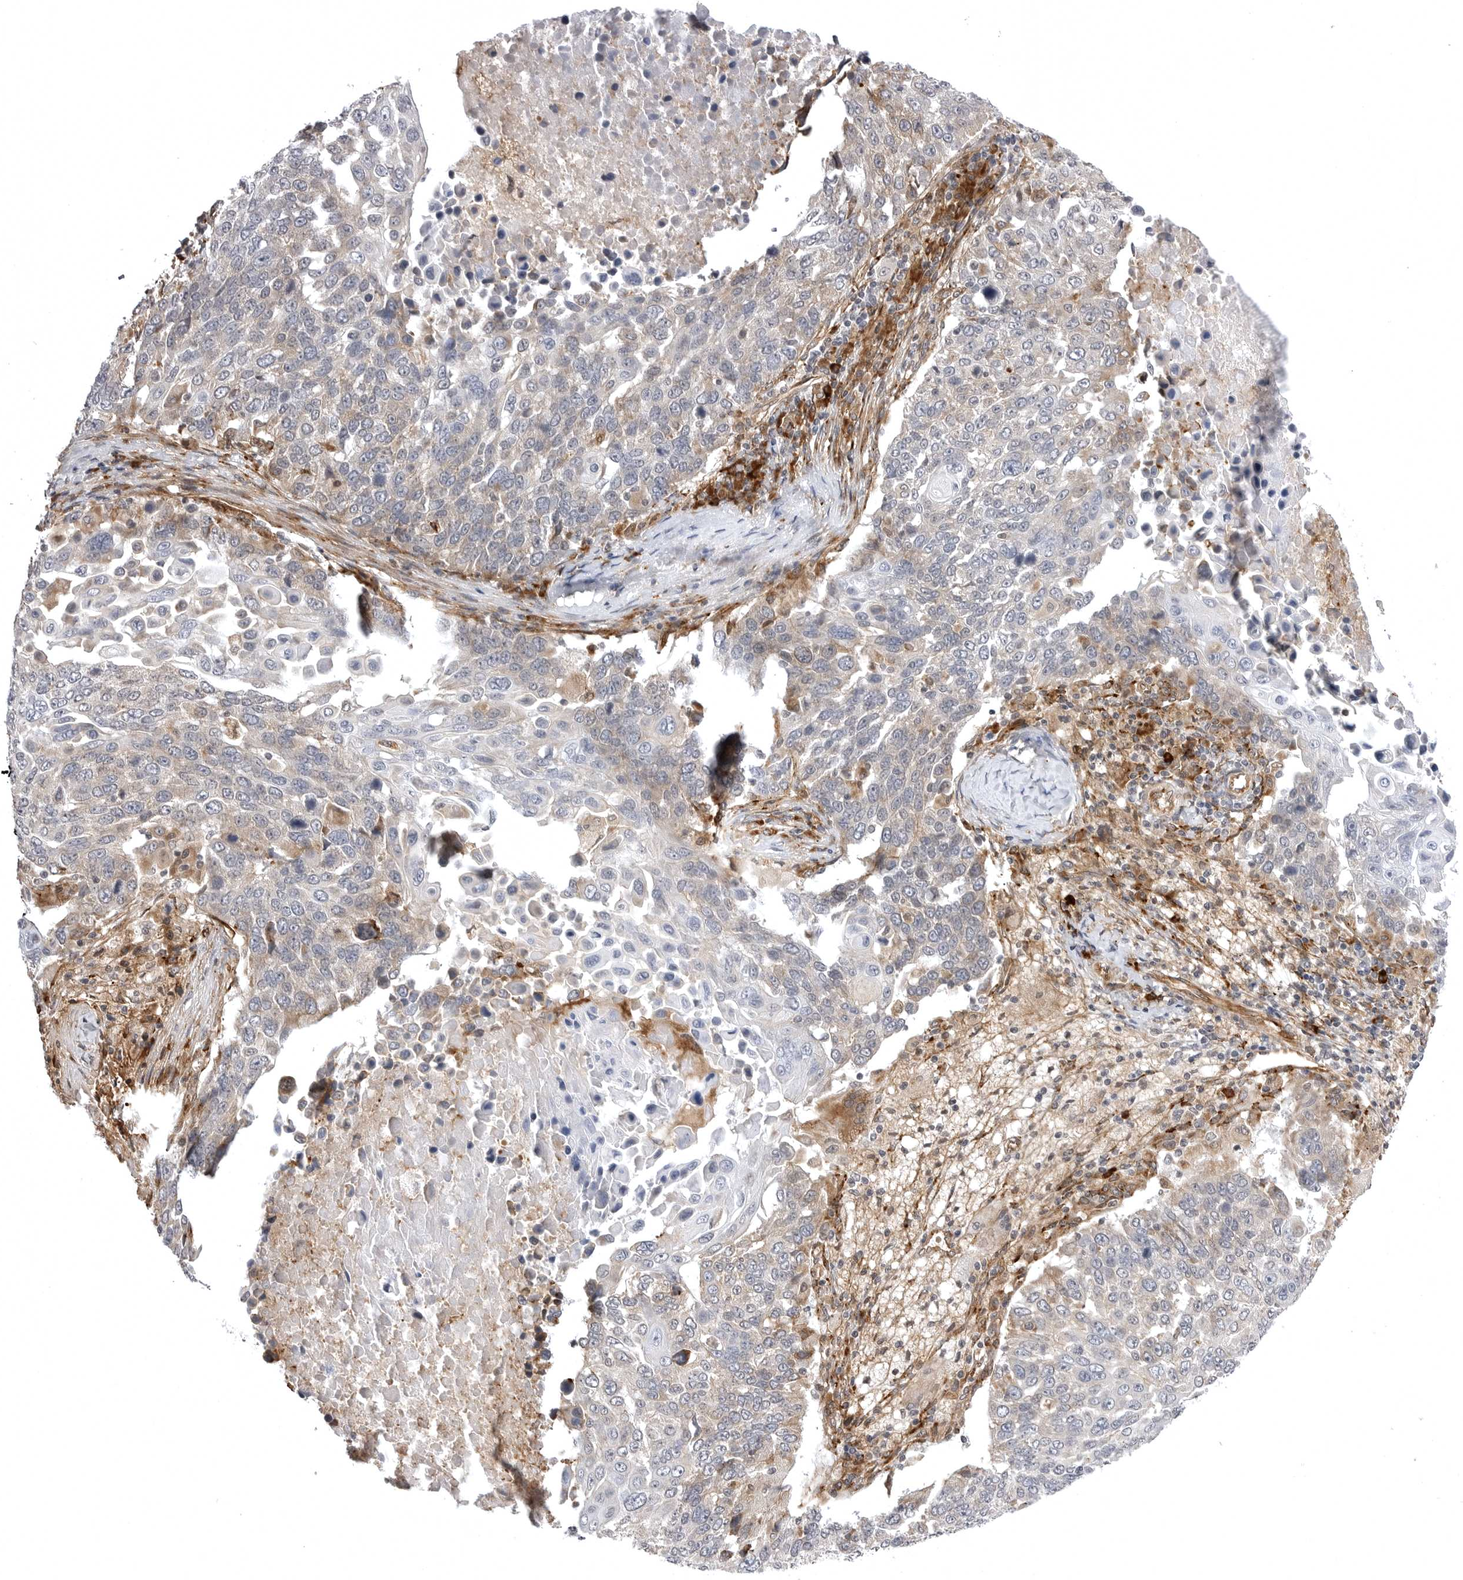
{"staining": {"intensity": "weak", "quantity": "<25%", "location": "cytoplasmic/membranous"}, "tissue": "lung cancer", "cell_type": "Tumor cells", "image_type": "cancer", "snomed": [{"axis": "morphology", "description": "Squamous cell carcinoma, NOS"}, {"axis": "topography", "description": "Lung"}], "caption": "Immunohistochemistry of human squamous cell carcinoma (lung) displays no expression in tumor cells.", "gene": "ARL5A", "patient": {"sex": "male", "age": 66}}